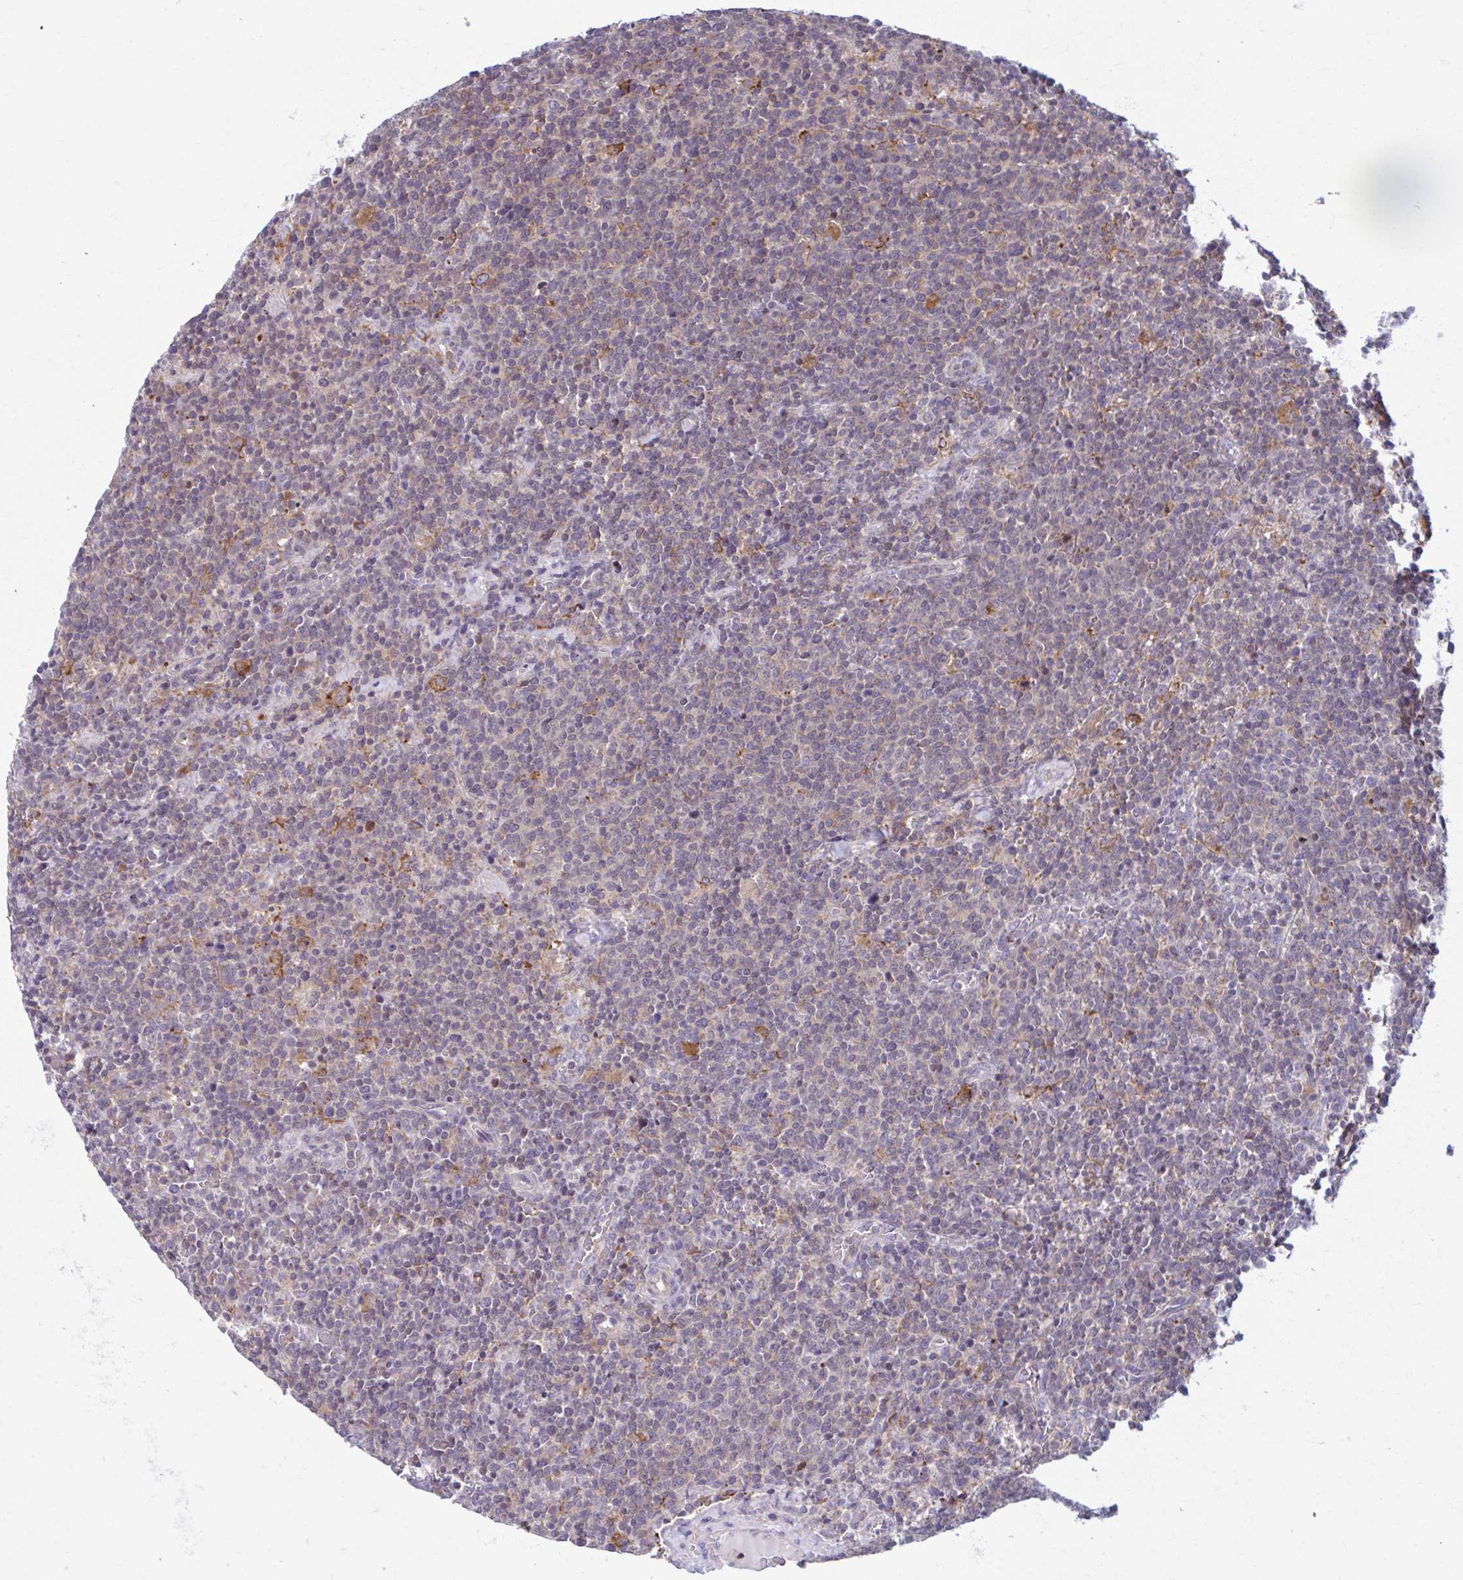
{"staining": {"intensity": "negative", "quantity": "none", "location": "none"}, "tissue": "lymphoma", "cell_type": "Tumor cells", "image_type": "cancer", "snomed": [{"axis": "morphology", "description": "Malignant lymphoma, non-Hodgkin's type, High grade"}, {"axis": "topography", "description": "Lymph node"}], "caption": "This micrograph is of lymphoma stained with immunohistochemistry (IHC) to label a protein in brown with the nuclei are counter-stained blue. There is no staining in tumor cells.", "gene": "ADAT3", "patient": {"sex": "male", "age": 61}}